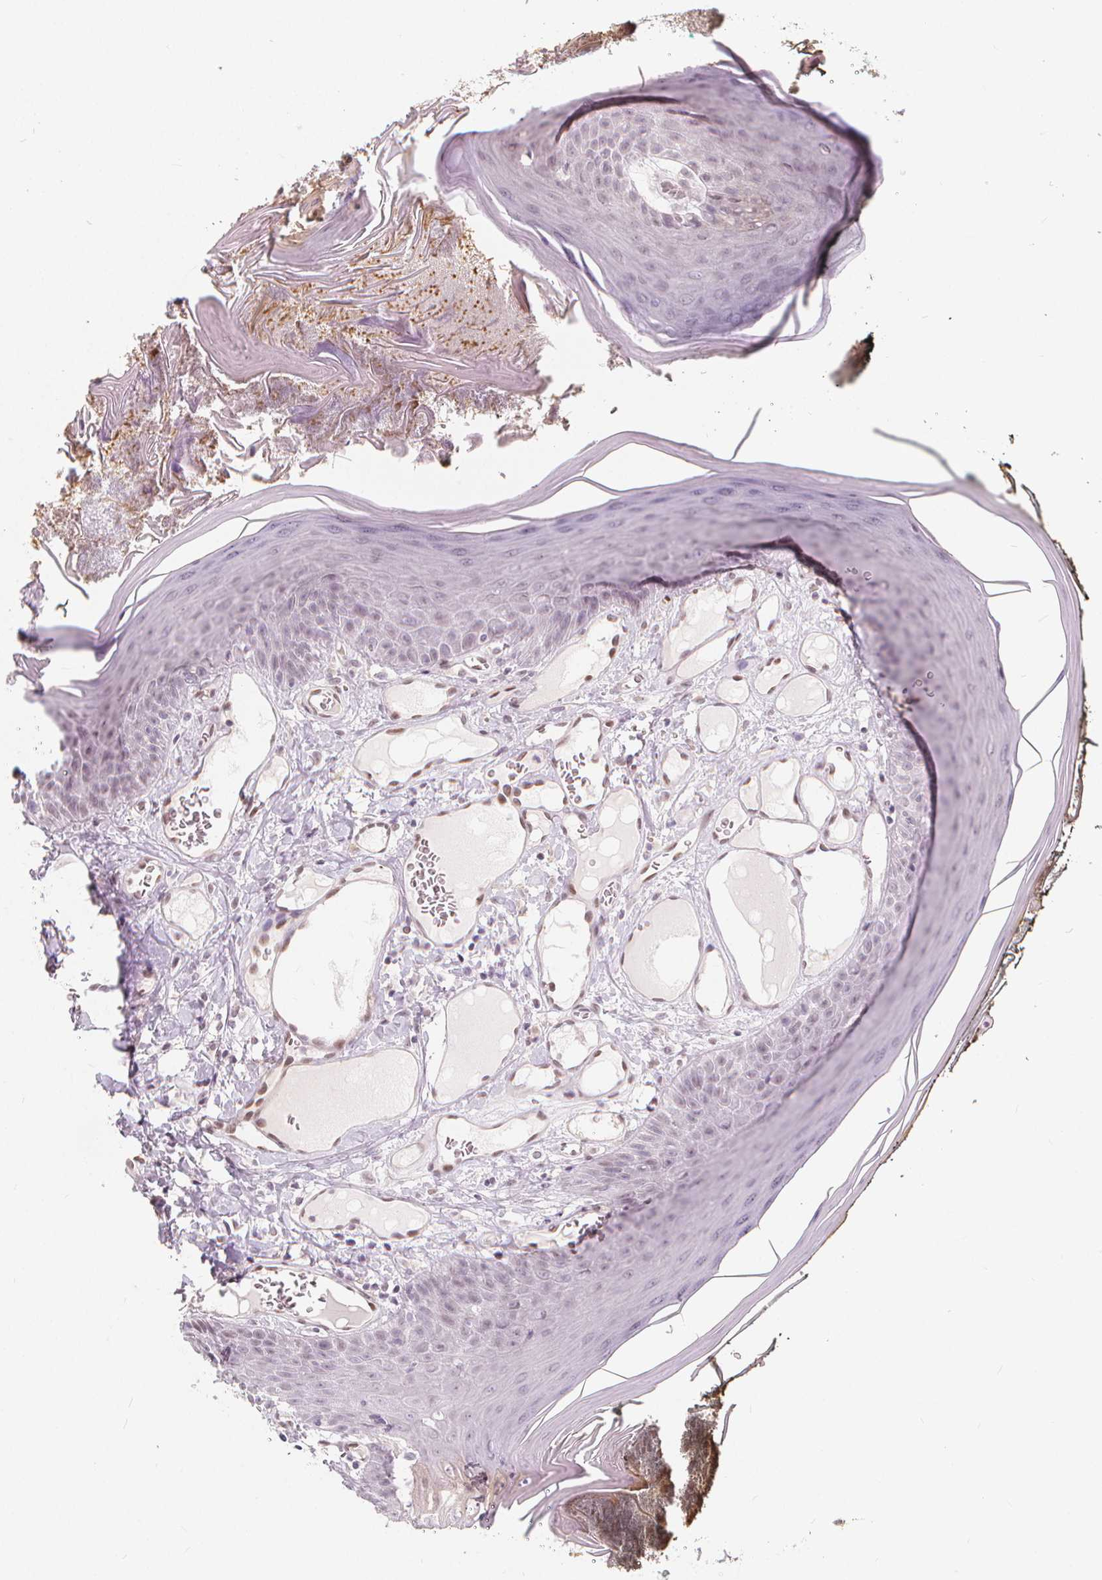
{"staining": {"intensity": "negative", "quantity": "none", "location": "none"}, "tissue": "oral mucosa", "cell_type": "Squamous epithelial cells", "image_type": "normal", "snomed": [{"axis": "morphology", "description": "Normal tissue, NOS"}, {"axis": "topography", "description": "Oral tissue"}], "caption": "High magnification brightfield microscopy of benign oral mucosa stained with DAB (brown) and counterstained with hematoxylin (blue): squamous epithelial cells show no significant expression. Nuclei are stained in blue.", "gene": "DRC3", "patient": {"sex": "male", "age": 9}}